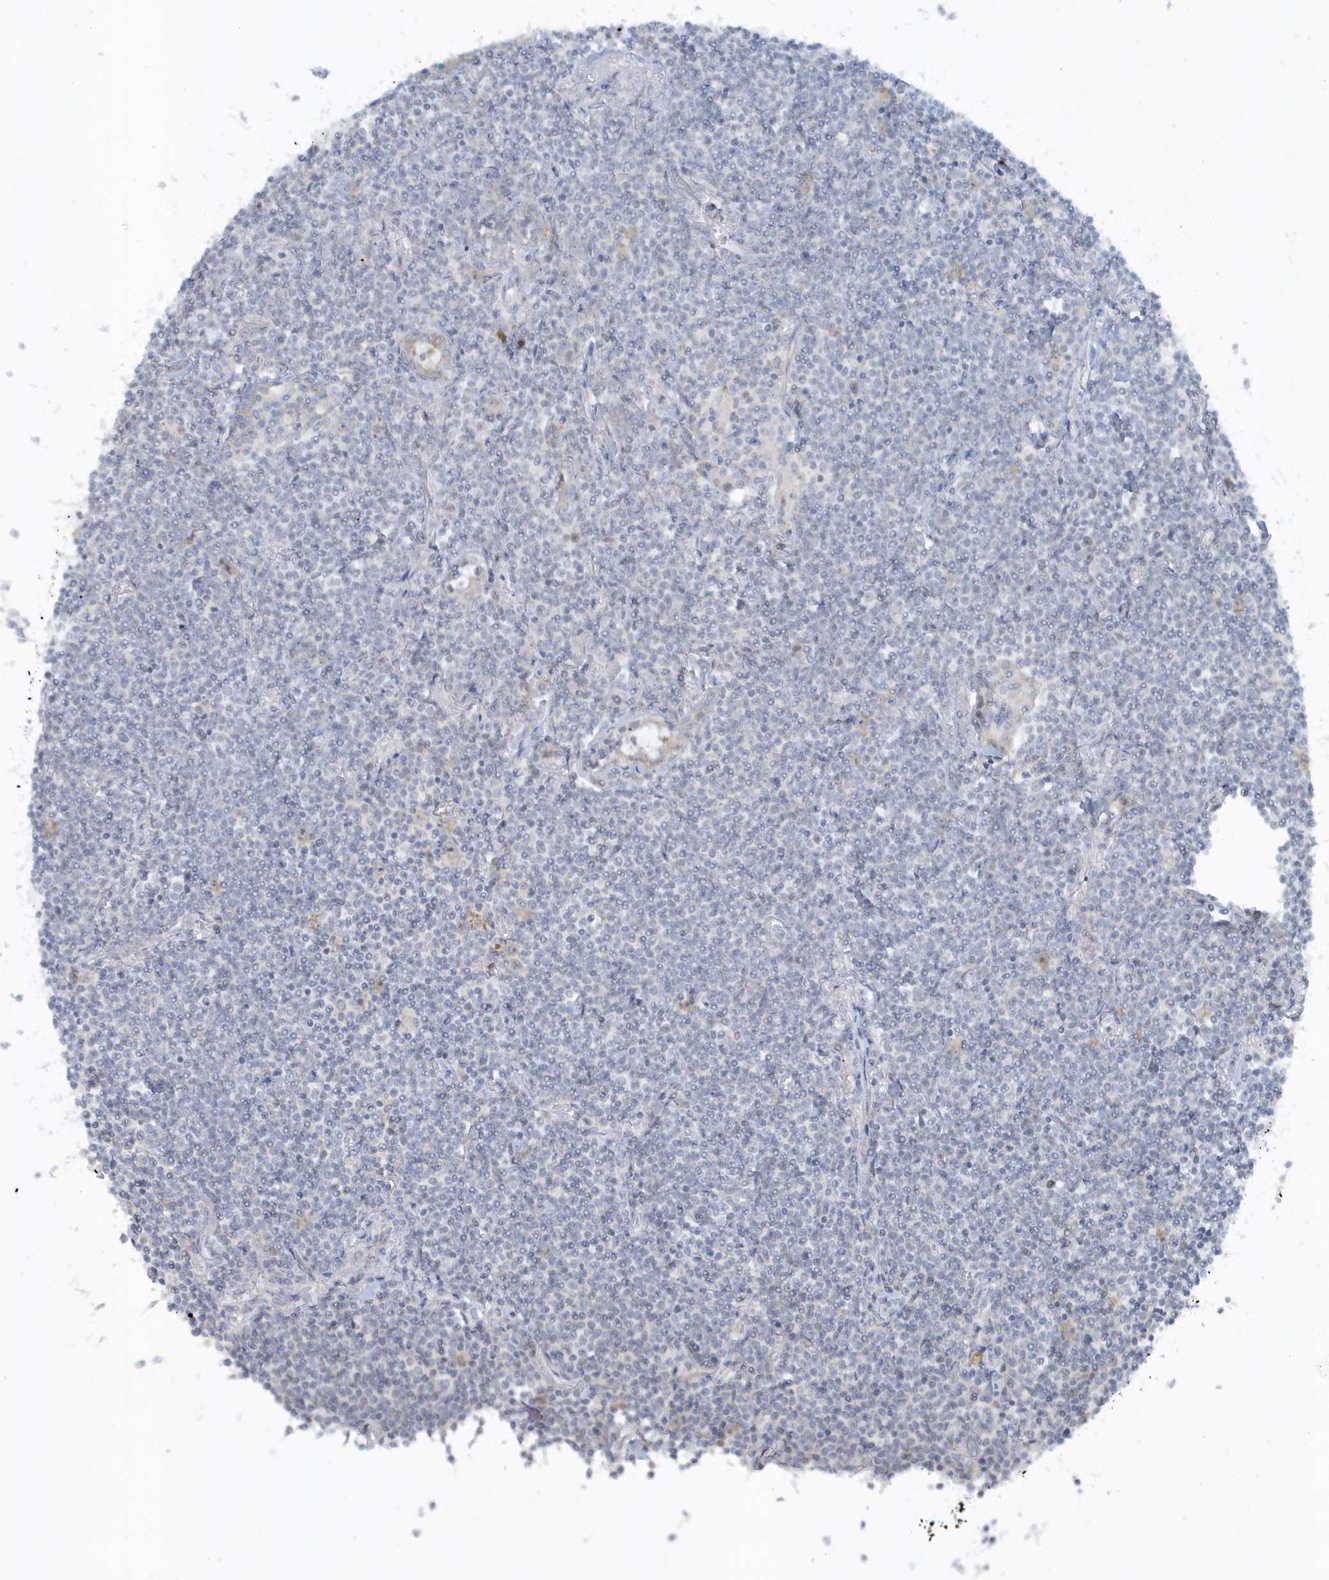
{"staining": {"intensity": "negative", "quantity": "none", "location": "none"}, "tissue": "lymphoma", "cell_type": "Tumor cells", "image_type": "cancer", "snomed": [{"axis": "morphology", "description": "Malignant lymphoma, non-Hodgkin's type, Low grade"}, {"axis": "topography", "description": "Lung"}], "caption": "Immunohistochemical staining of human low-grade malignant lymphoma, non-Hodgkin's type reveals no significant expression in tumor cells.", "gene": "SCN3A", "patient": {"sex": "female", "age": 71}}